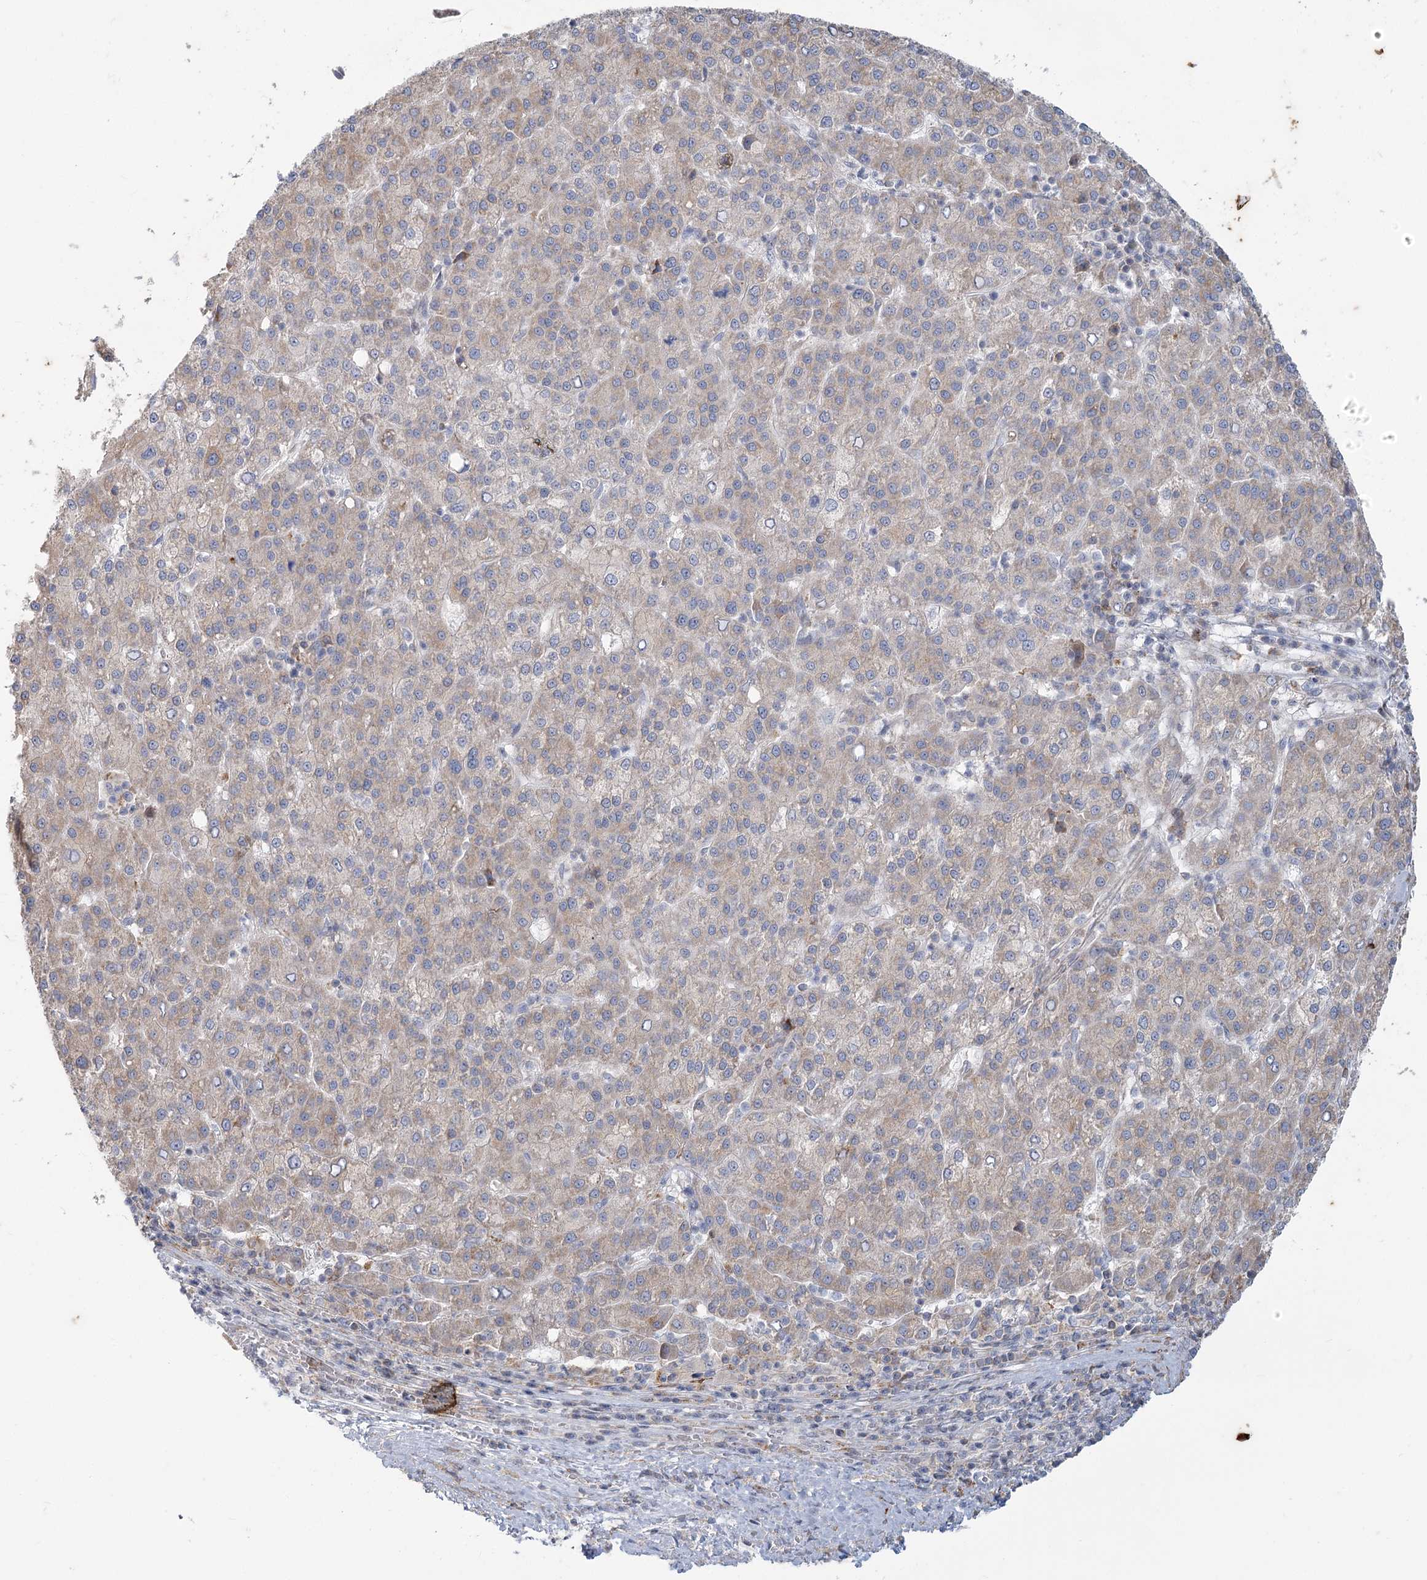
{"staining": {"intensity": "weak", "quantity": ">75%", "location": "cytoplasmic/membranous"}, "tissue": "liver cancer", "cell_type": "Tumor cells", "image_type": "cancer", "snomed": [{"axis": "morphology", "description": "Carcinoma, Hepatocellular, NOS"}, {"axis": "topography", "description": "Liver"}], "caption": "DAB (3,3'-diaminobenzidine) immunohistochemical staining of liver cancer (hepatocellular carcinoma) displays weak cytoplasmic/membranous protein positivity in about >75% of tumor cells. (DAB (3,3'-diaminobenzidine) = brown stain, brightfield microscopy at high magnification).", "gene": "MTG1", "patient": {"sex": "female", "age": 58}}